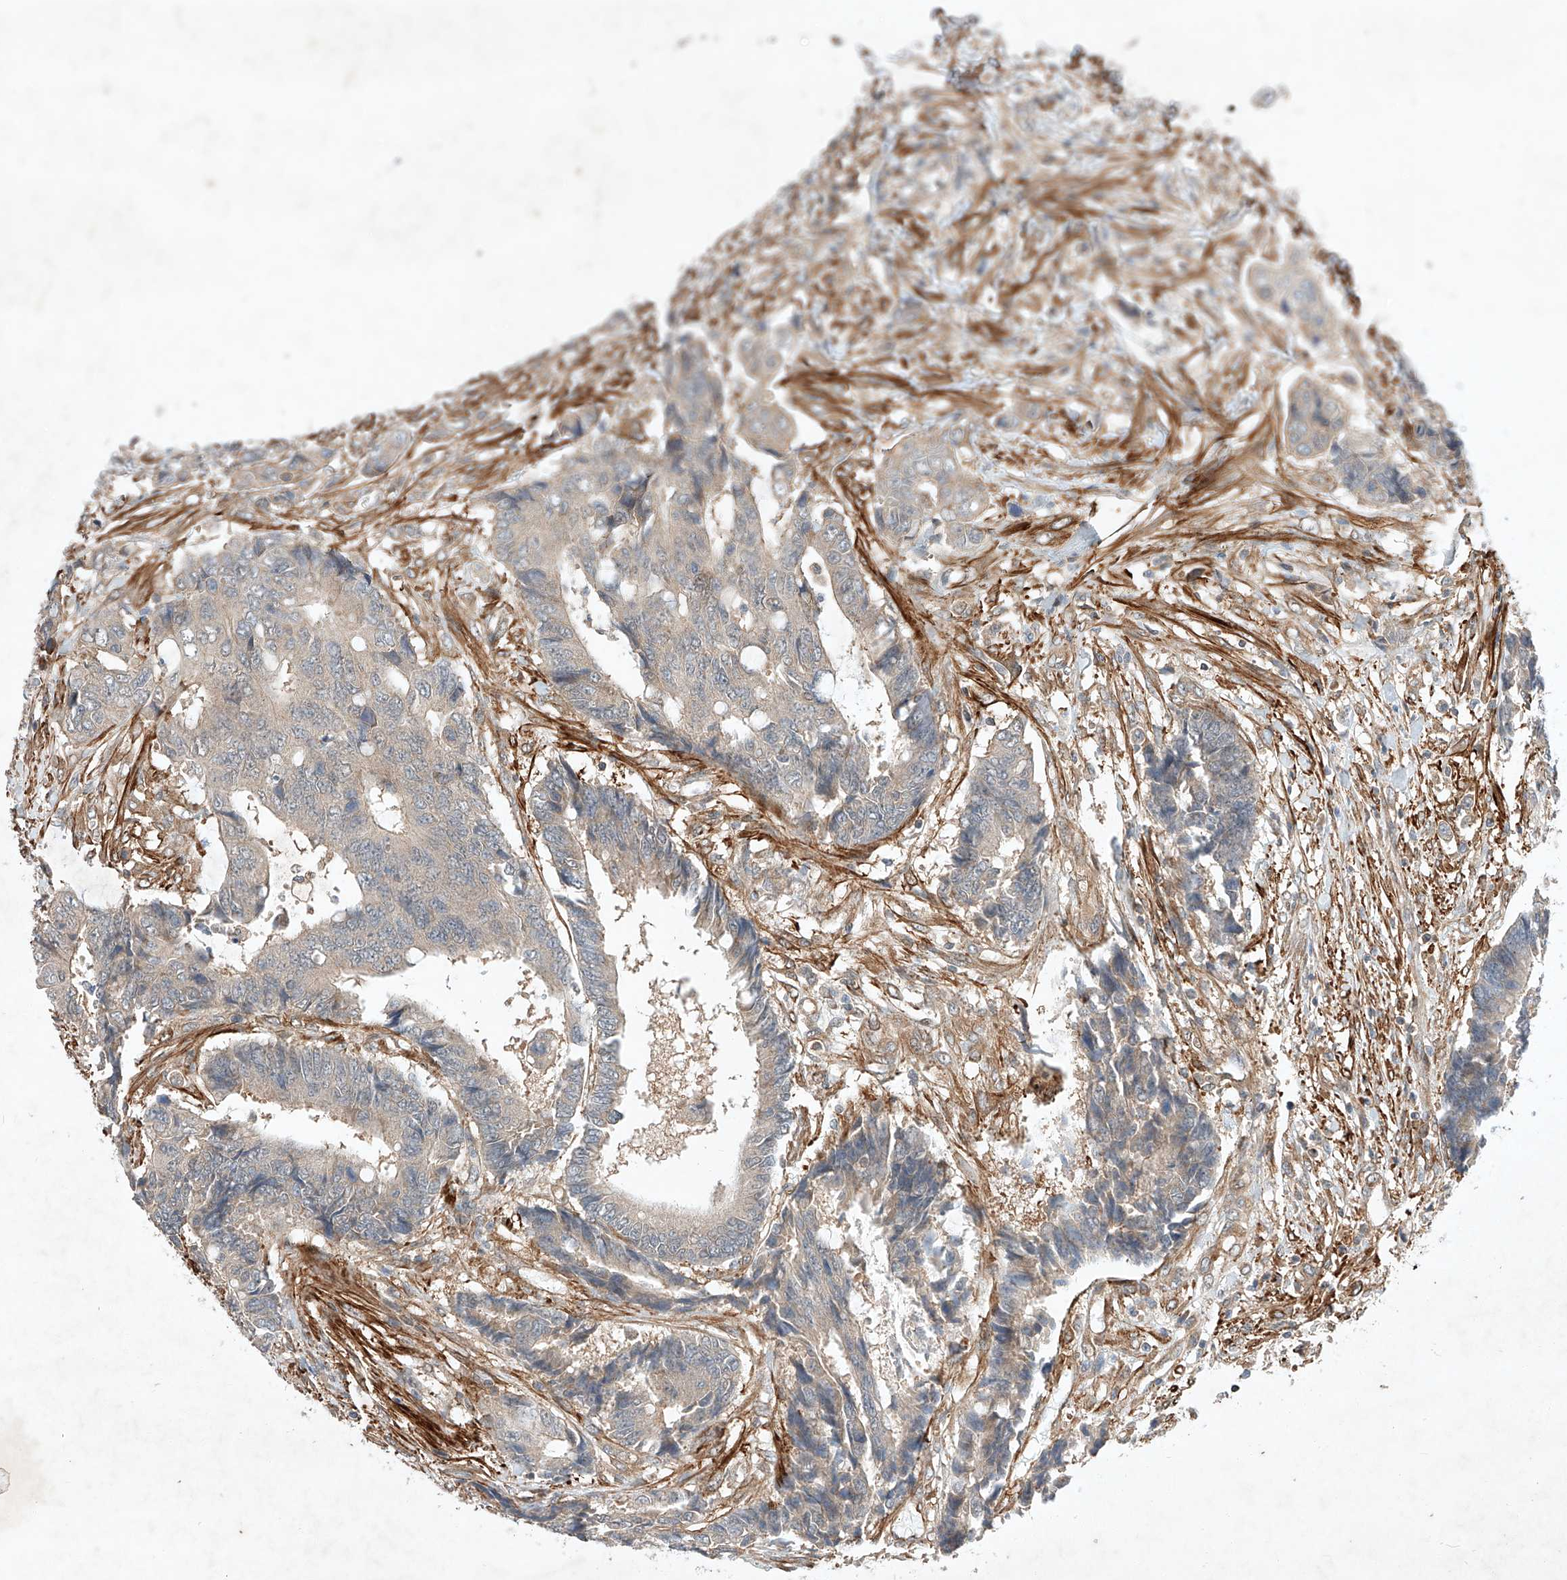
{"staining": {"intensity": "negative", "quantity": "none", "location": "none"}, "tissue": "colorectal cancer", "cell_type": "Tumor cells", "image_type": "cancer", "snomed": [{"axis": "morphology", "description": "Adenocarcinoma, NOS"}, {"axis": "topography", "description": "Rectum"}], "caption": "An image of human colorectal cancer is negative for staining in tumor cells. (IHC, brightfield microscopy, high magnification).", "gene": "ARHGAP33", "patient": {"sex": "male", "age": 84}}